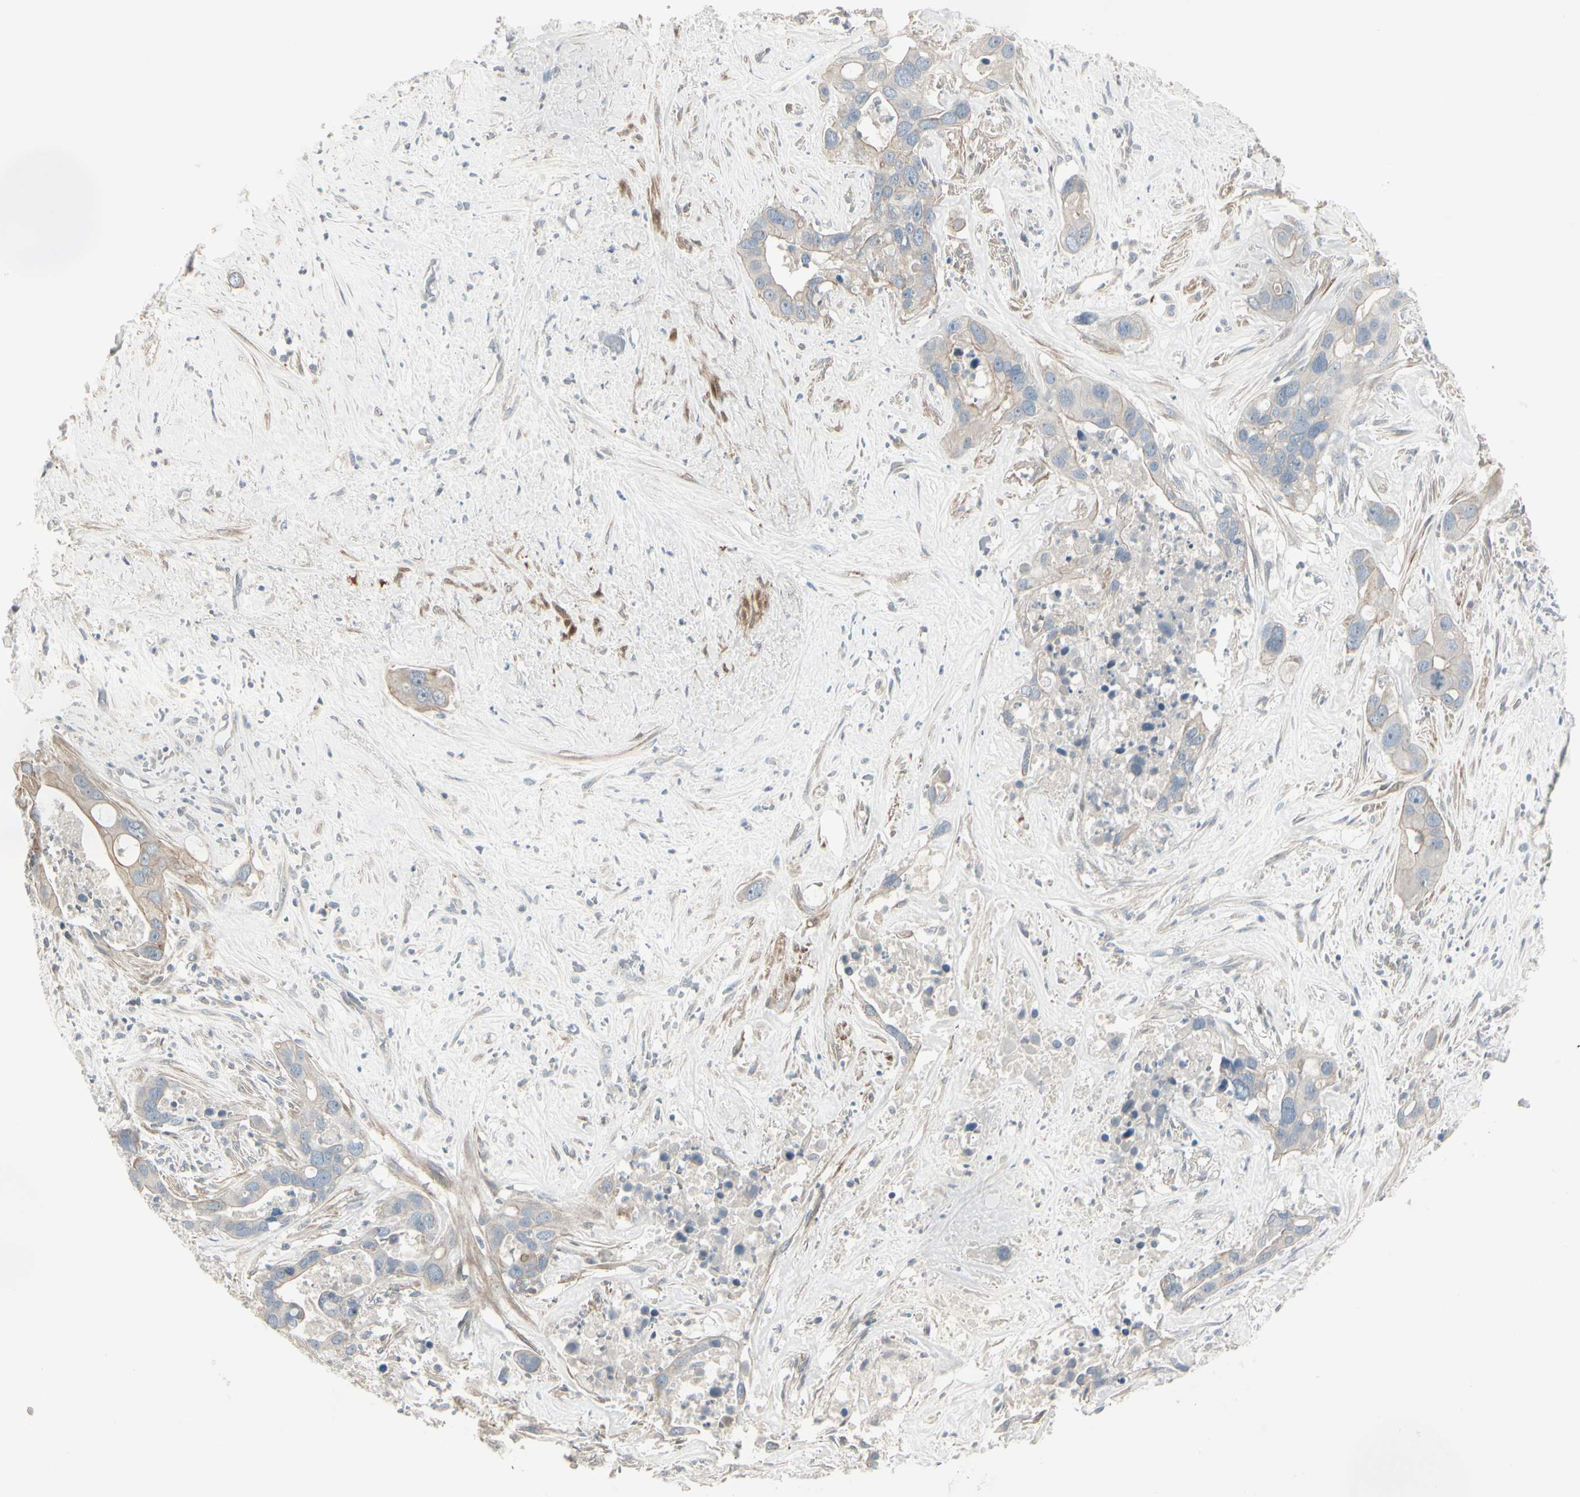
{"staining": {"intensity": "weak", "quantity": "<25%", "location": "cytoplasmic/membranous"}, "tissue": "liver cancer", "cell_type": "Tumor cells", "image_type": "cancer", "snomed": [{"axis": "morphology", "description": "Cholangiocarcinoma"}, {"axis": "topography", "description": "Liver"}], "caption": "Tumor cells show no significant protein staining in liver cancer. (DAB immunohistochemistry (IHC), high magnification).", "gene": "DMPK", "patient": {"sex": "female", "age": 65}}